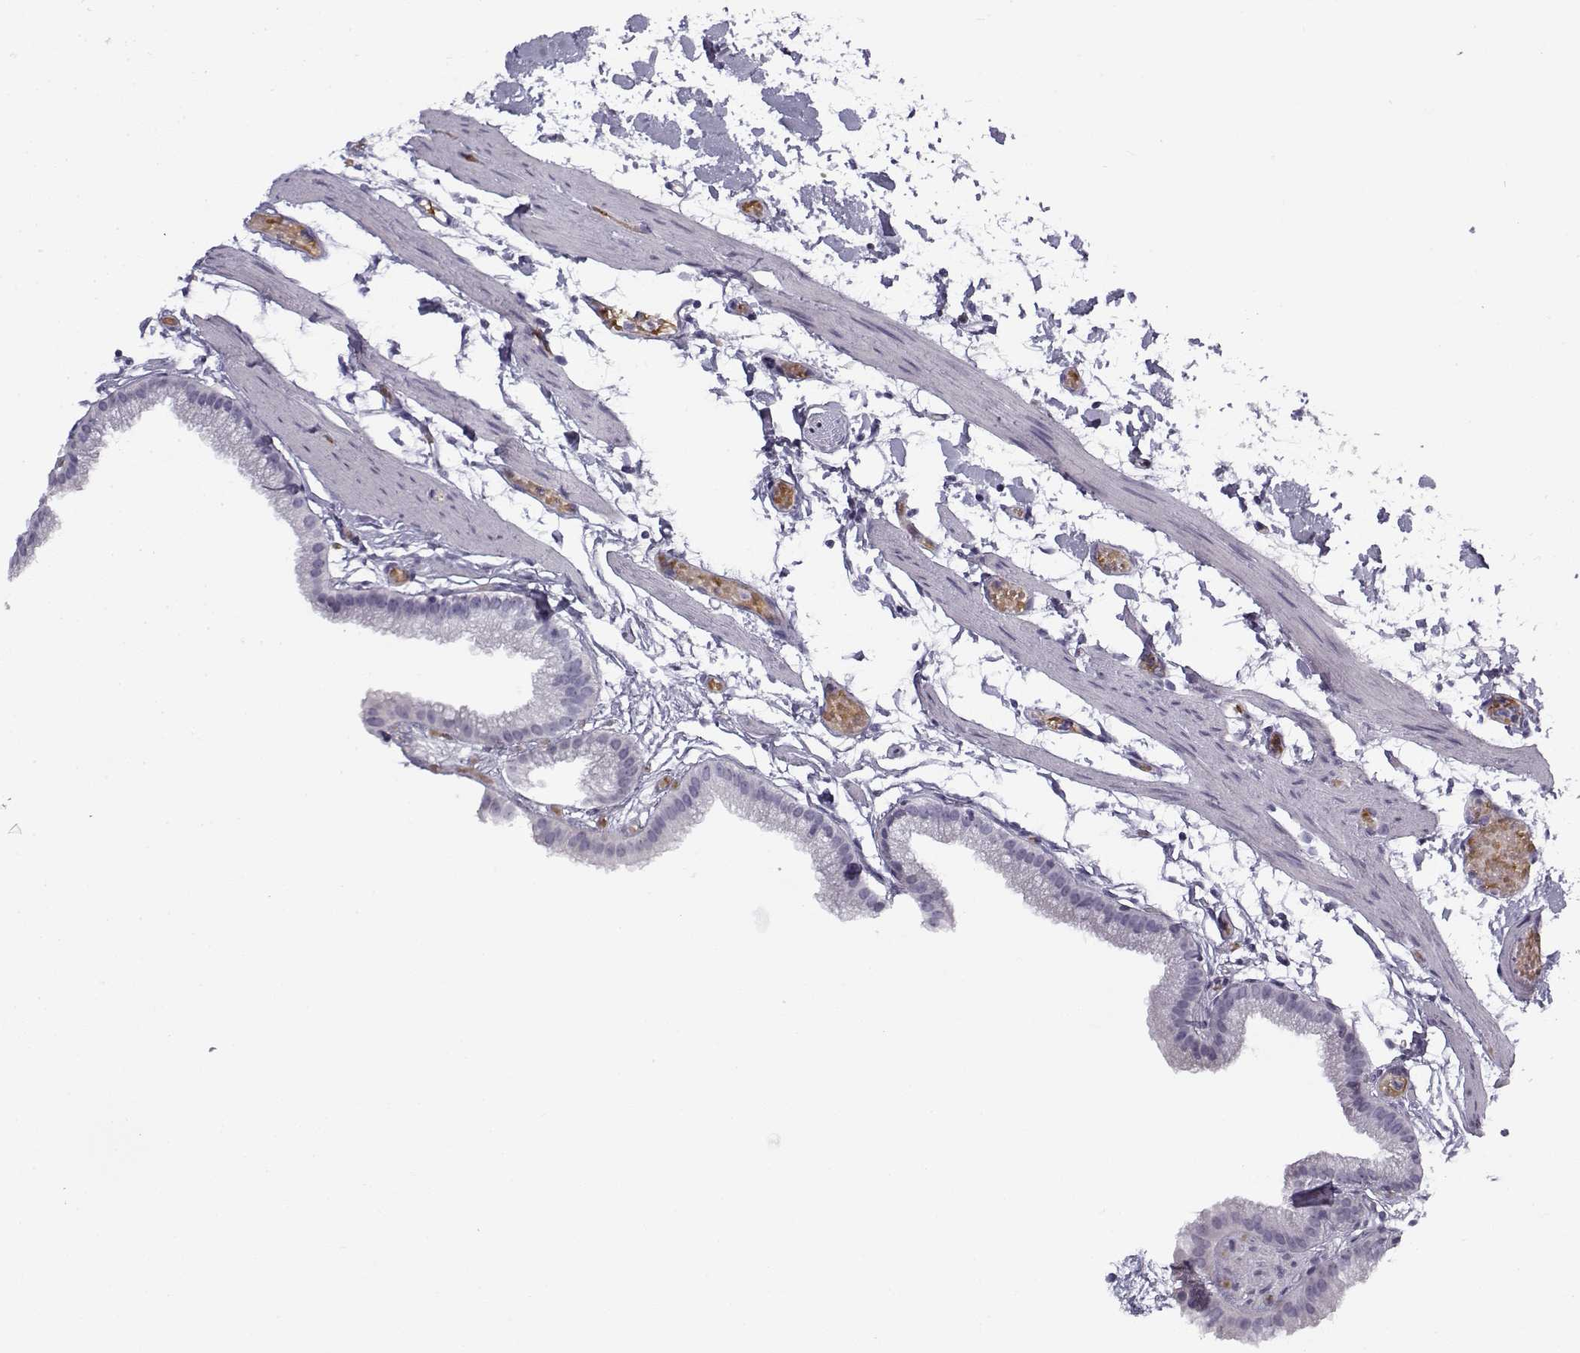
{"staining": {"intensity": "negative", "quantity": "none", "location": "none"}, "tissue": "gallbladder", "cell_type": "Glandular cells", "image_type": "normal", "snomed": [{"axis": "morphology", "description": "Normal tissue, NOS"}, {"axis": "topography", "description": "Gallbladder"}], "caption": "DAB (3,3'-diaminobenzidine) immunohistochemical staining of normal gallbladder shows no significant expression in glandular cells.", "gene": "SNCA", "patient": {"sex": "female", "age": 45}}